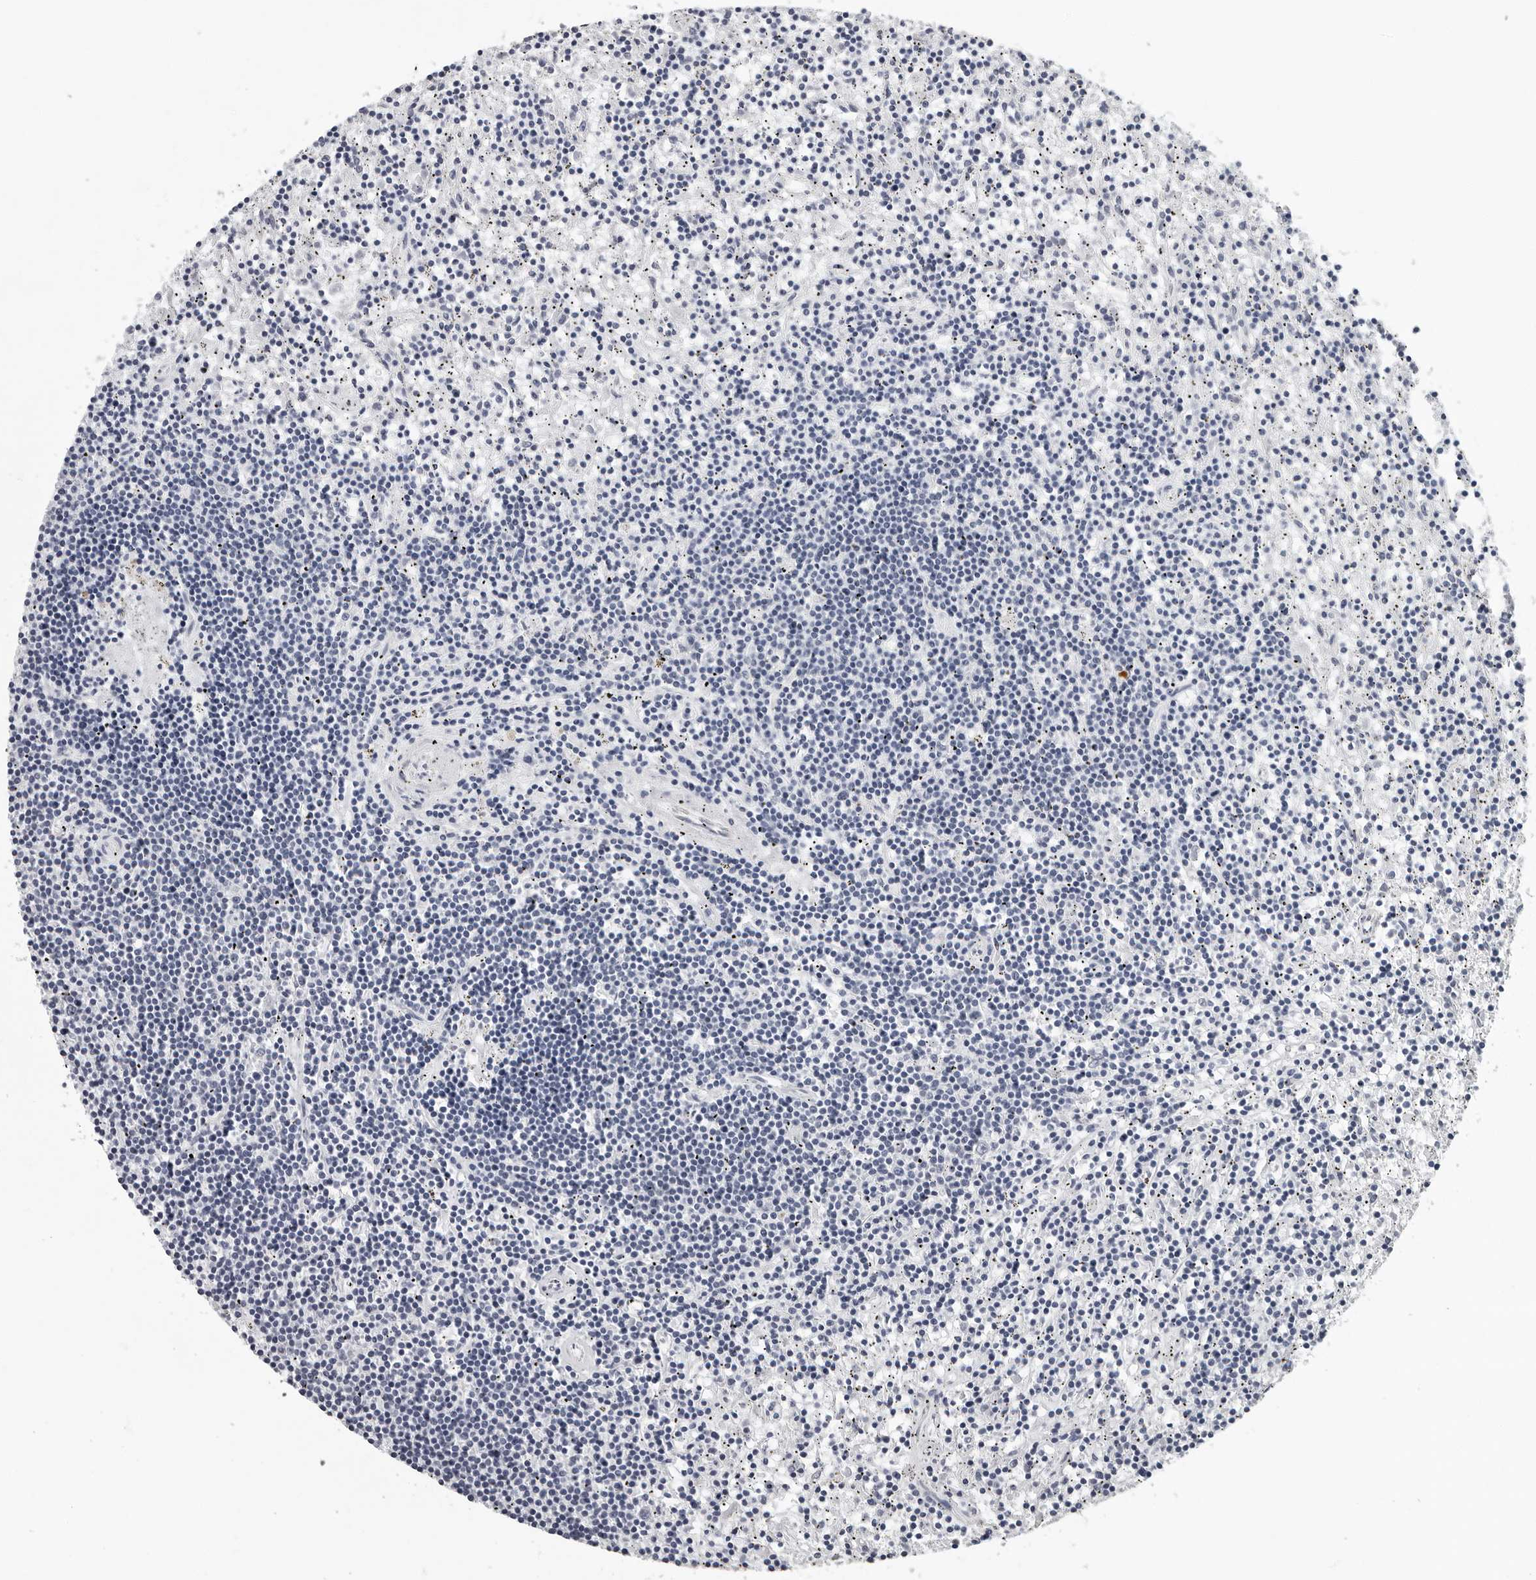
{"staining": {"intensity": "negative", "quantity": "none", "location": "none"}, "tissue": "lymphoma", "cell_type": "Tumor cells", "image_type": "cancer", "snomed": [{"axis": "morphology", "description": "Malignant lymphoma, non-Hodgkin's type, Low grade"}, {"axis": "topography", "description": "Spleen"}], "caption": "High magnification brightfield microscopy of malignant lymphoma, non-Hodgkin's type (low-grade) stained with DAB (3,3'-diaminobenzidine) (brown) and counterstained with hematoxylin (blue): tumor cells show no significant expression. (DAB (3,3'-diaminobenzidine) immunohistochemistry (IHC) with hematoxylin counter stain).", "gene": "CCDC28B", "patient": {"sex": "male", "age": 76}}